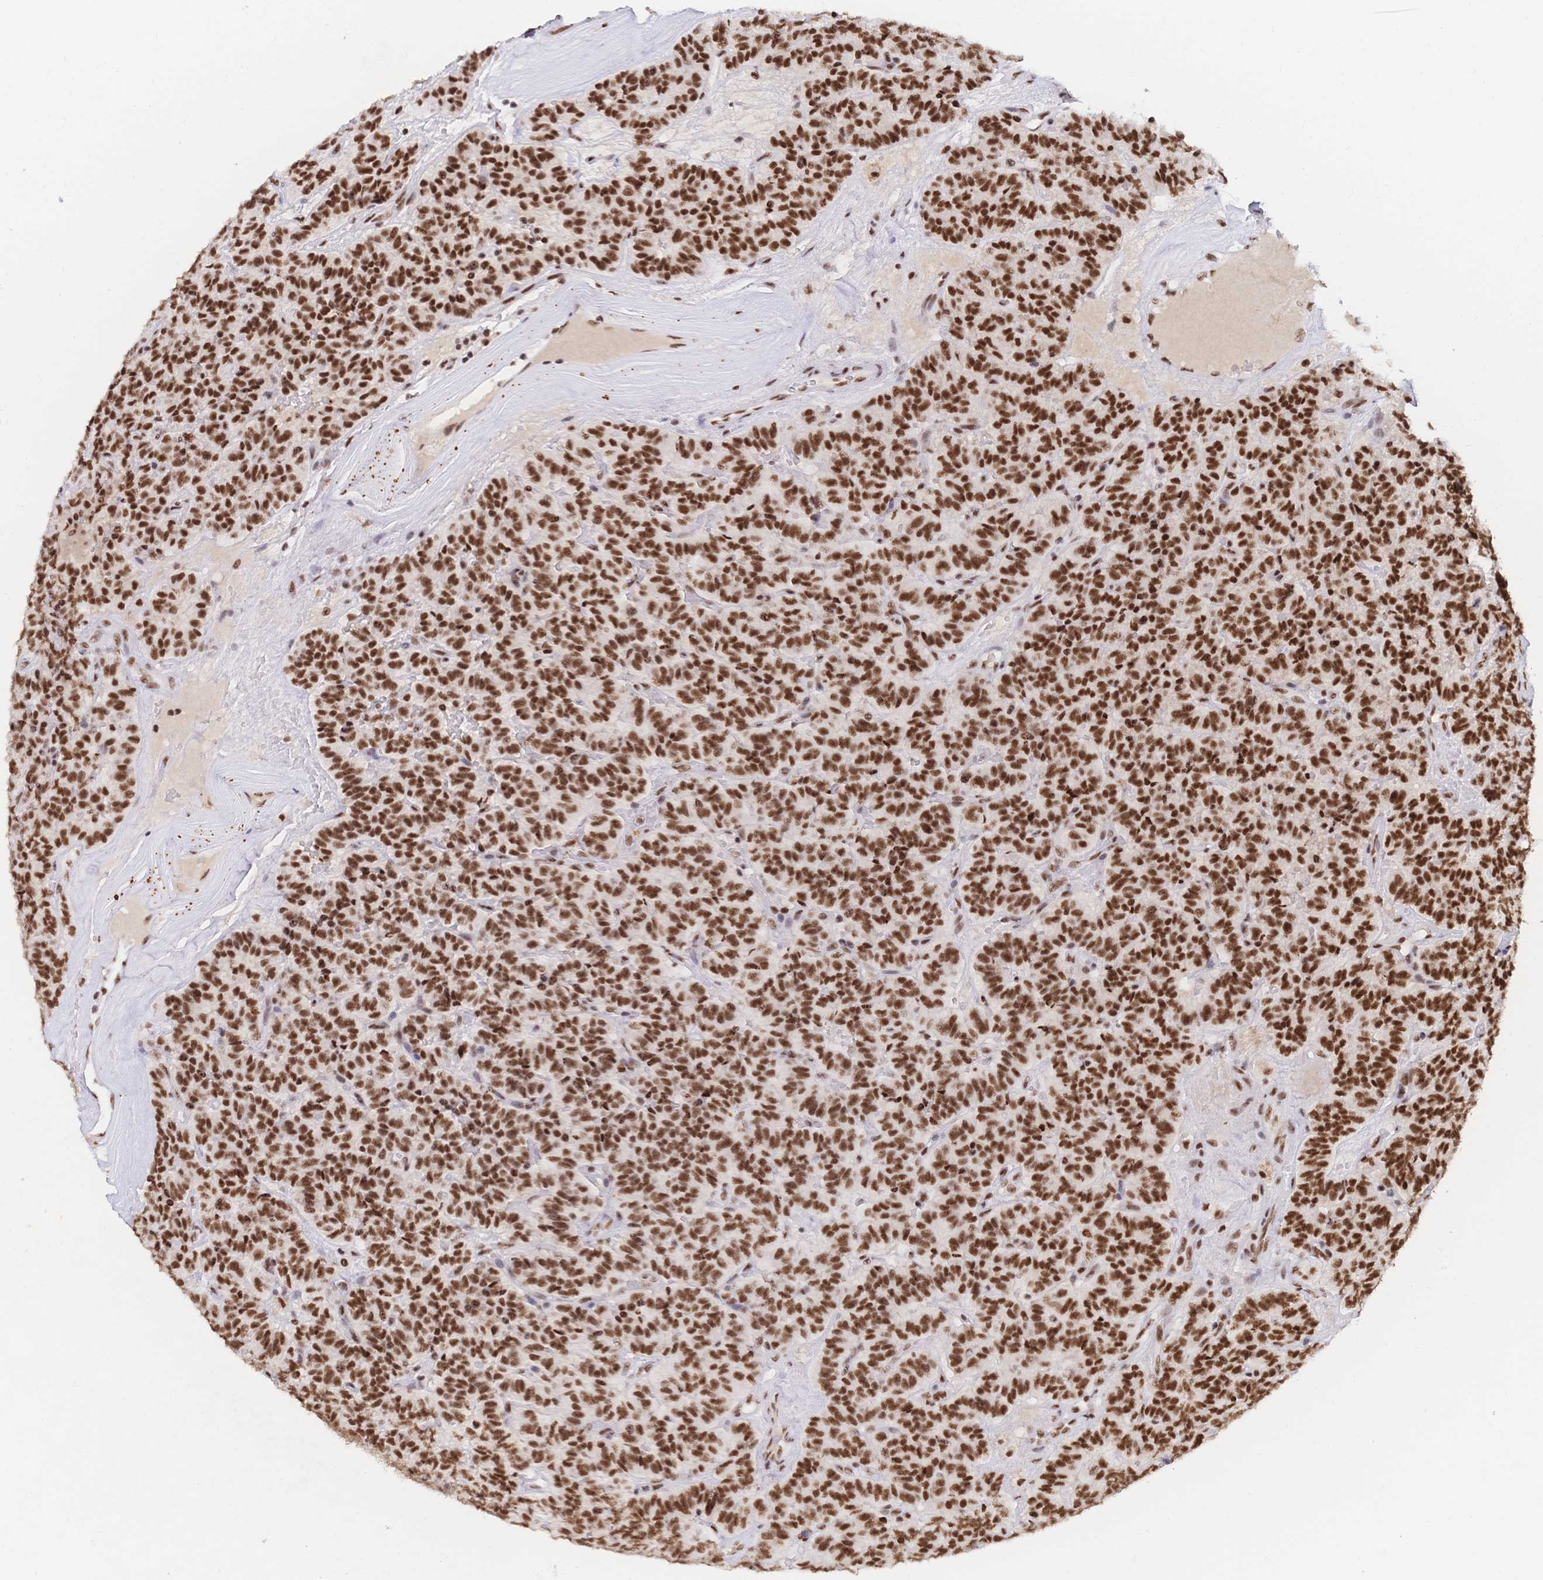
{"staining": {"intensity": "strong", "quantity": ">75%", "location": "nuclear"}, "tissue": "carcinoid", "cell_type": "Tumor cells", "image_type": "cancer", "snomed": [{"axis": "morphology", "description": "Carcinoid, malignant, NOS"}, {"axis": "topography", "description": "Pancreas"}], "caption": "Tumor cells exhibit strong nuclear positivity in about >75% of cells in carcinoid.", "gene": "SRSF1", "patient": {"sex": "male", "age": 36}}